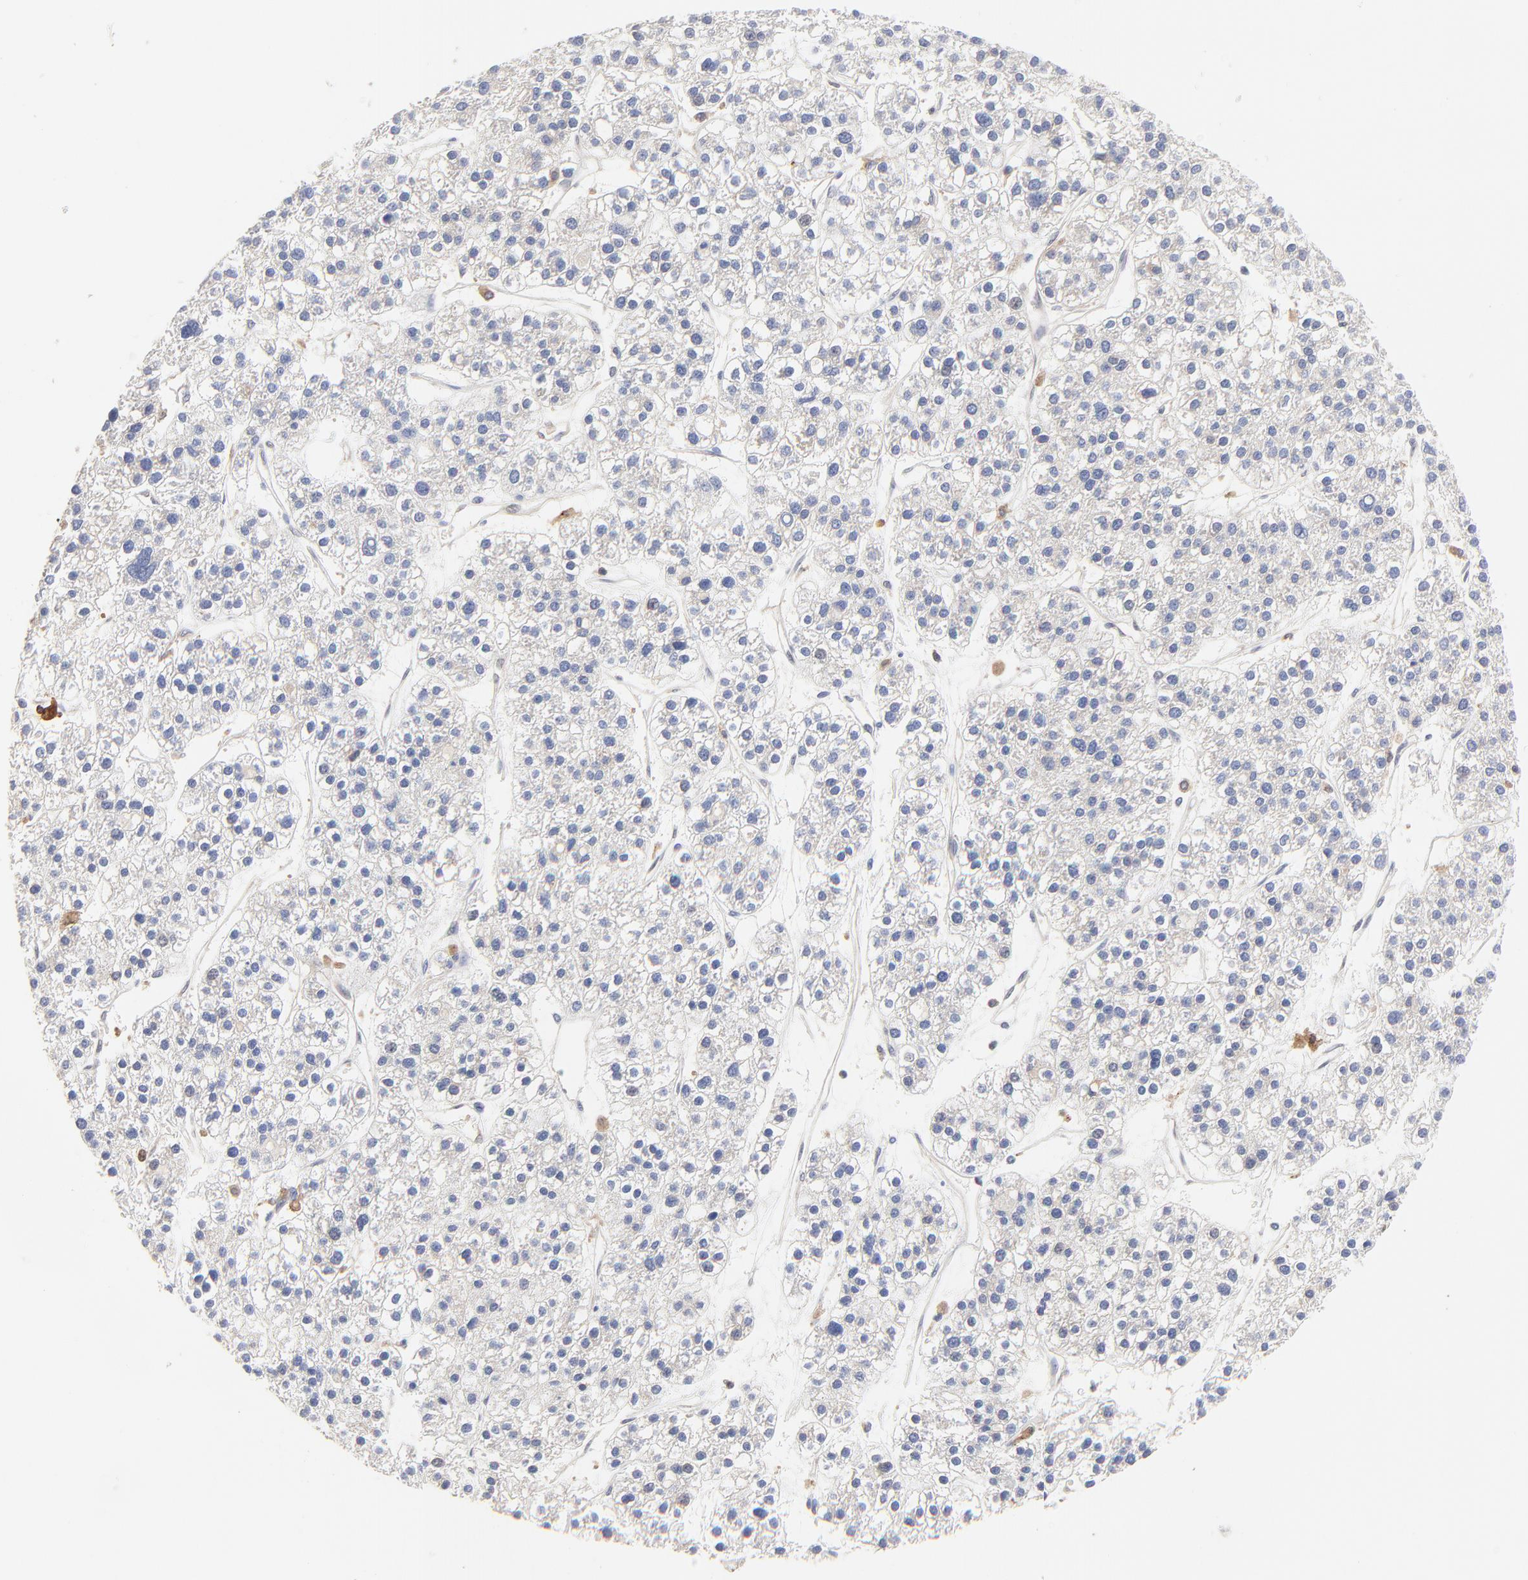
{"staining": {"intensity": "weak", "quantity": ">75%", "location": "cytoplasmic/membranous"}, "tissue": "liver cancer", "cell_type": "Tumor cells", "image_type": "cancer", "snomed": [{"axis": "morphology", "description": "Carcinoma, Hepatocellular, NOS"}, {"axis": "topography", "description": "Liver"}], "caption": "Weak cytoplasmic/membranous expression for a protein is present in approximately >75% of tumor cells of hepatocellular carcinoma (liver) using IHC.", "gene": "RAB9A", "patient": {"sex": "female", "age": 85}}